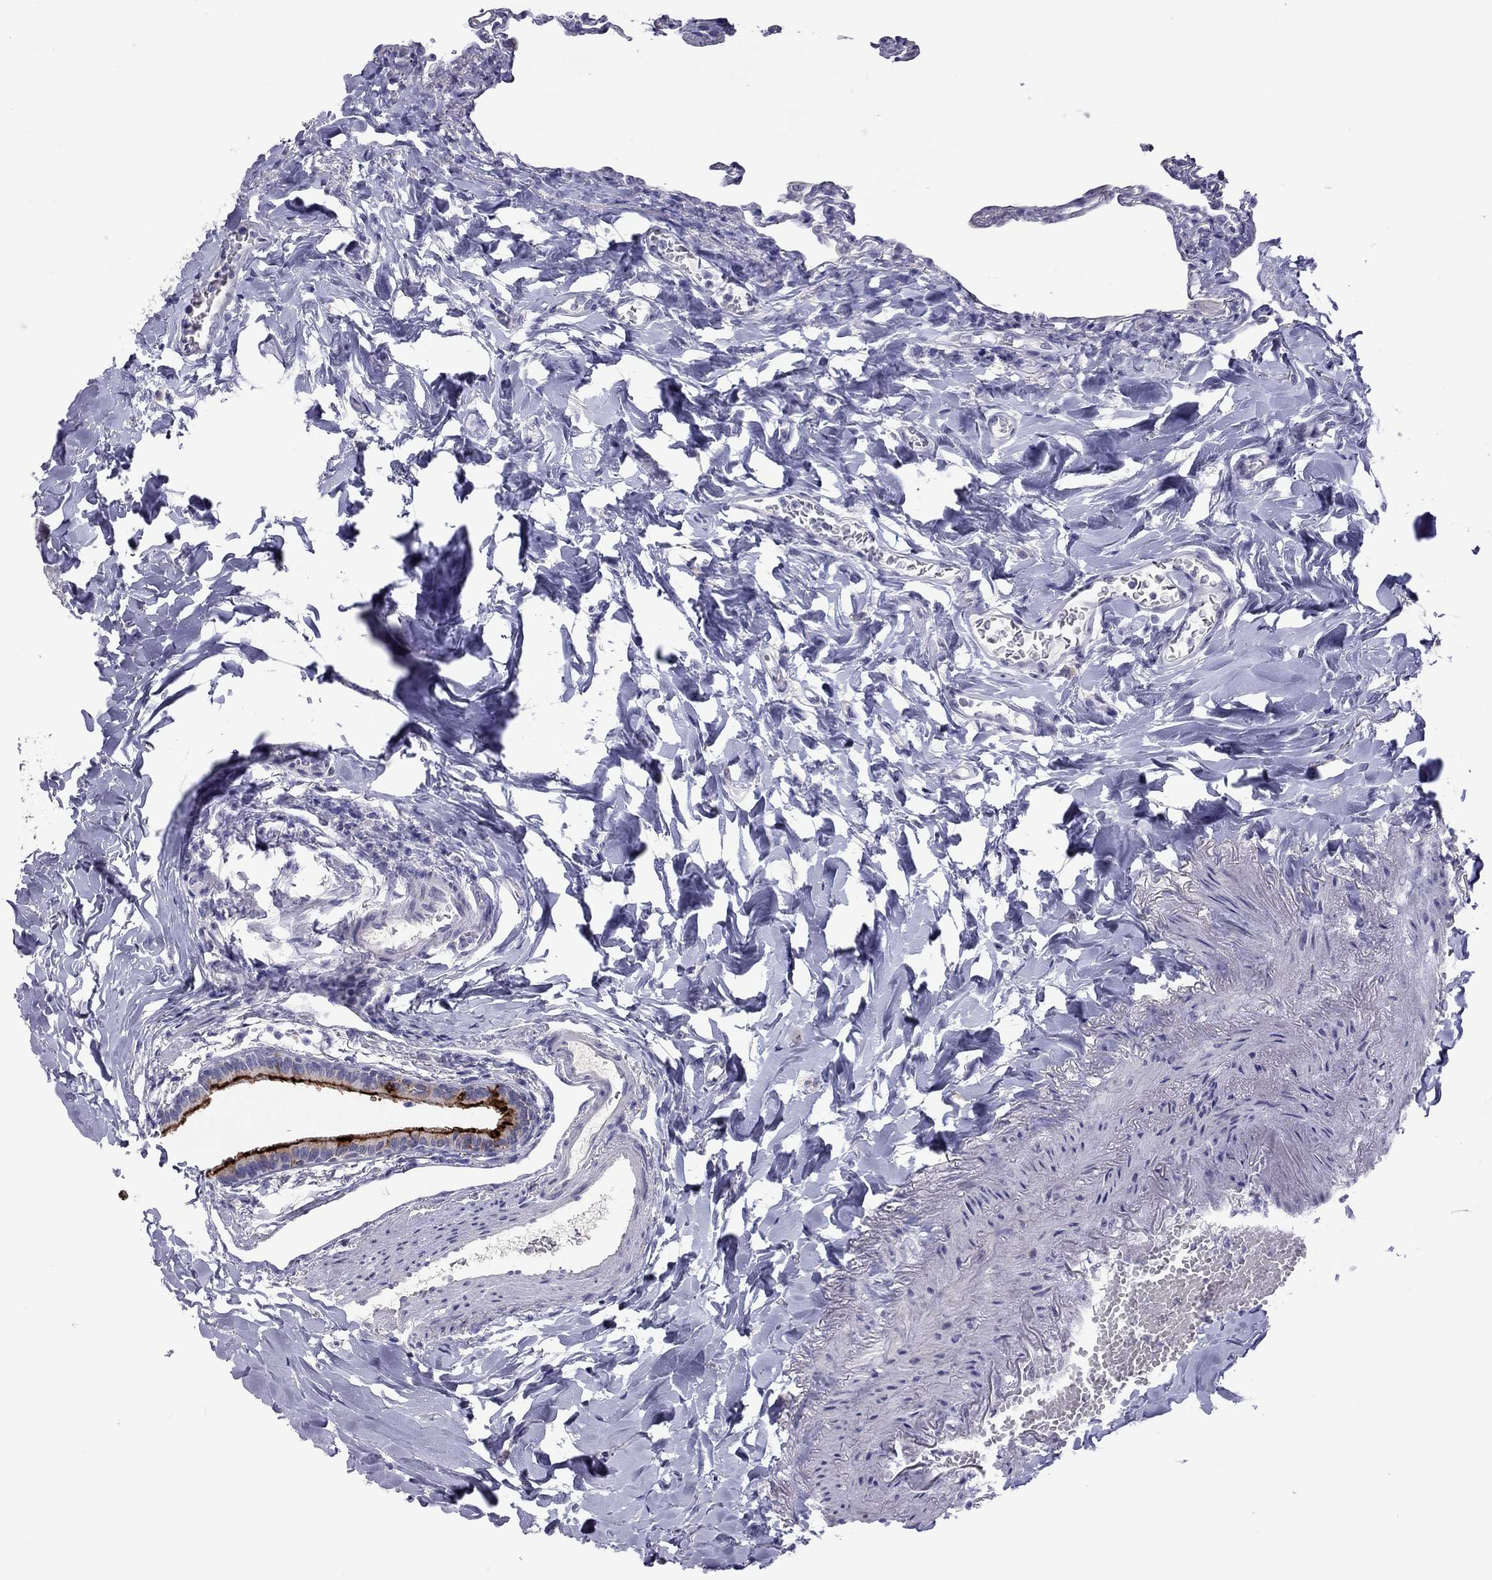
{"staining": {"intensity": "negative", "quantity": "none", "location": "none"}, "tissue": "lung", "cell_type": "Alveolar cells", "image_type": "normal", "snomed": [{"axis": "morphology", "description": "Normal tissue, NOS"}, {"axis": "topography", "description": "Lung"}], "caption": "A high-resolution histopathology image shows immunohistochemistry (IHC) staining of benign lung, which reveals no significant expression in alveolar cells.", "gene": "MUC16", "patient": {"sex": "female", "age": 57}}